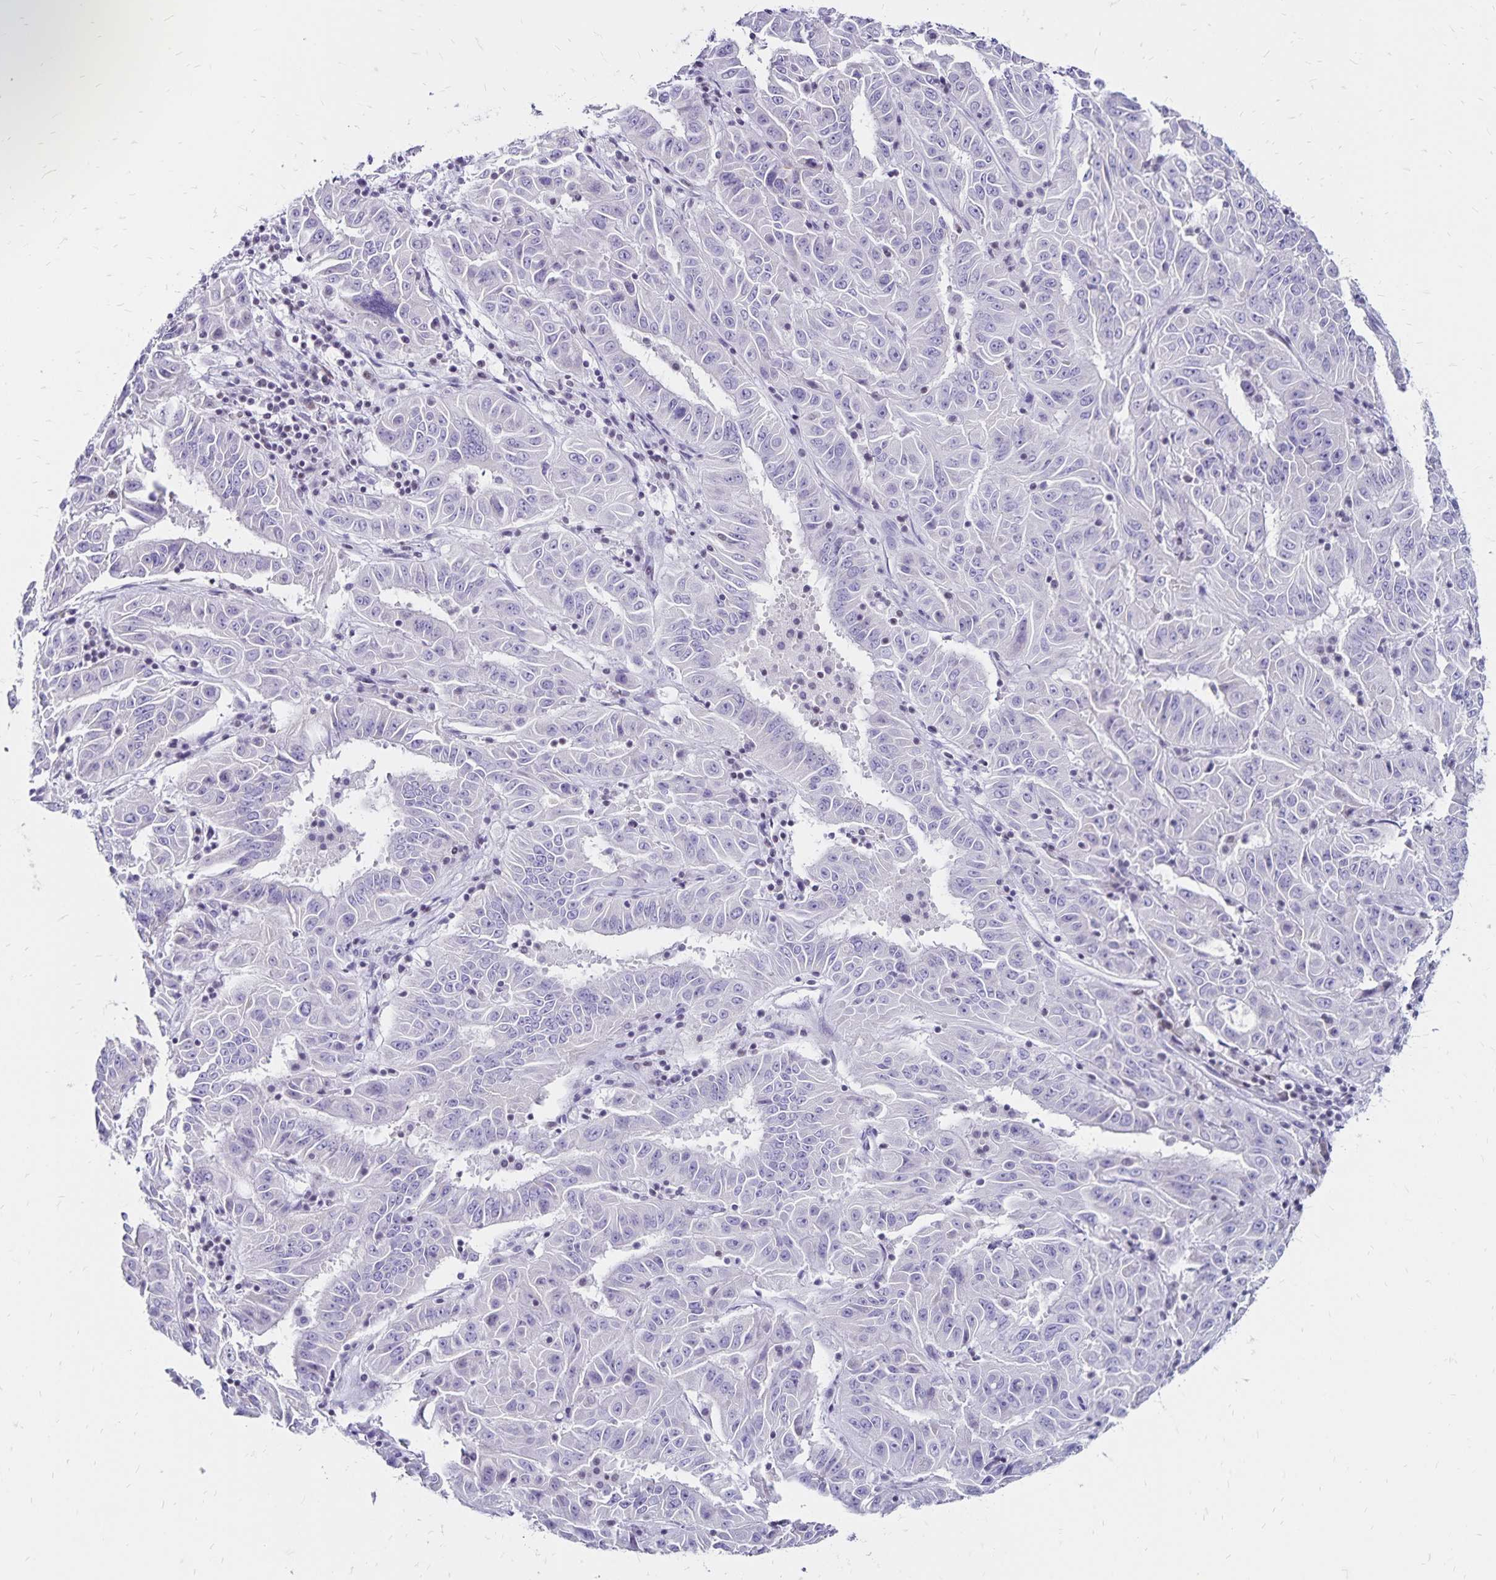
{"staining": {"intensity": "negative", "quantity": "none", "location": "none"}, "tissue": "pancreatic cancer", "cell_type": "Tumor cells", "image_type": "cancer", "snomed": [{"axis": "morphology", "description": "Adenocarcinoma, NOS"}, {"axis": "topography", "description": "Pancreas"}], "caption": "Tumor cells are negative for brown protein staining in pancreatic cancer (adenocarcinoma).", "gene": "IKZF1", "patient": {"sex": "male", "age": 63}}